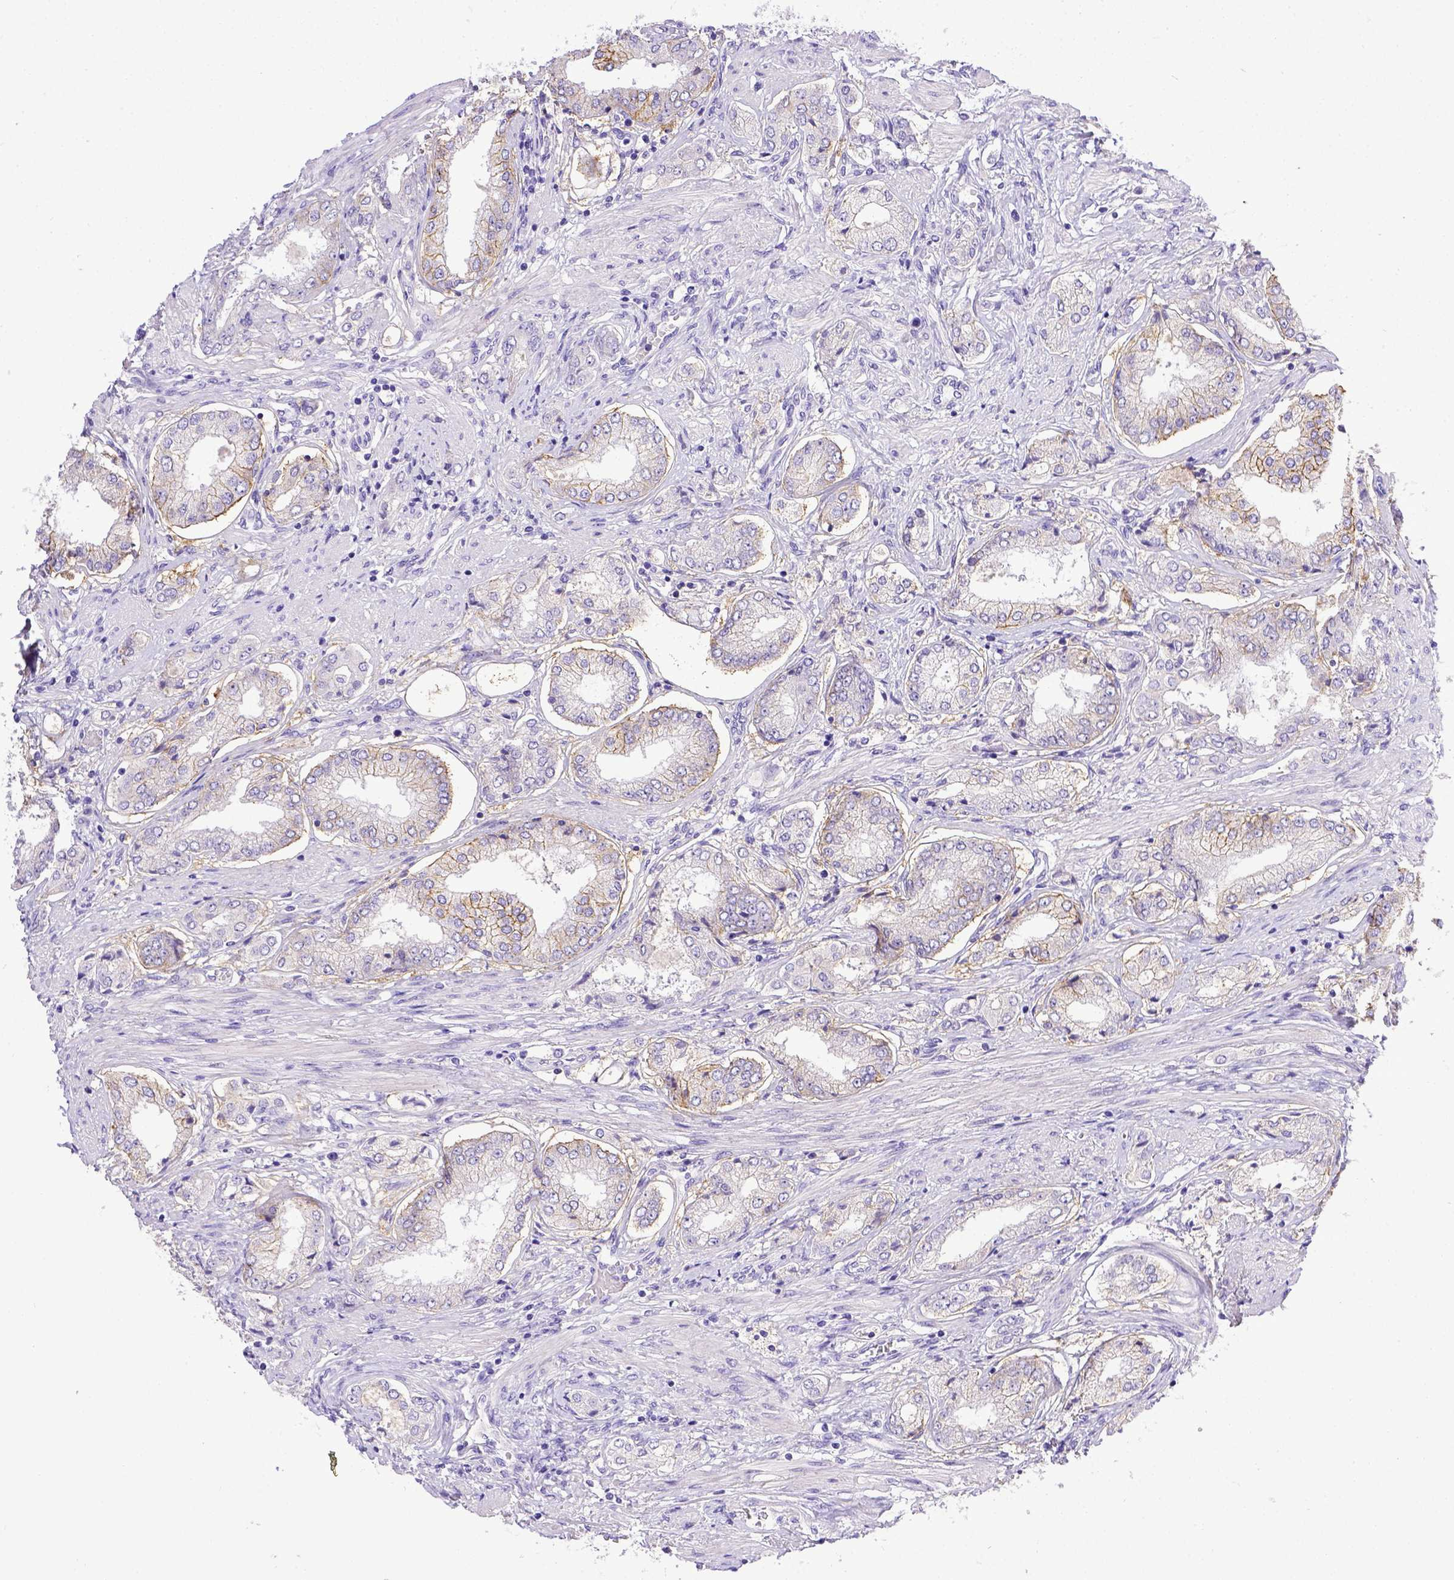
{"staining": {"intensity": "moderate", "quantity": "25%-75%", "location": "cytoplasmic/membranous"}, "tissue": "prostate cancer", "cell_type": "Tumor cells", "image_type": "cancer", "snomed": [{"axis": "morphology", "description": "Adenocarcinoma, NOS"}, {"axis": "topography", "description": "Prostate"}], "caption": "This image displays immunohistochemistry (IHC) staining of adenocarcinoma (prostate), with medium moderate cytoplasmic/membranous positivity in about 25%-75% of tumor cells.", "gene": "BTN1A1", "patient": {"sex": "male", "age": 63}}